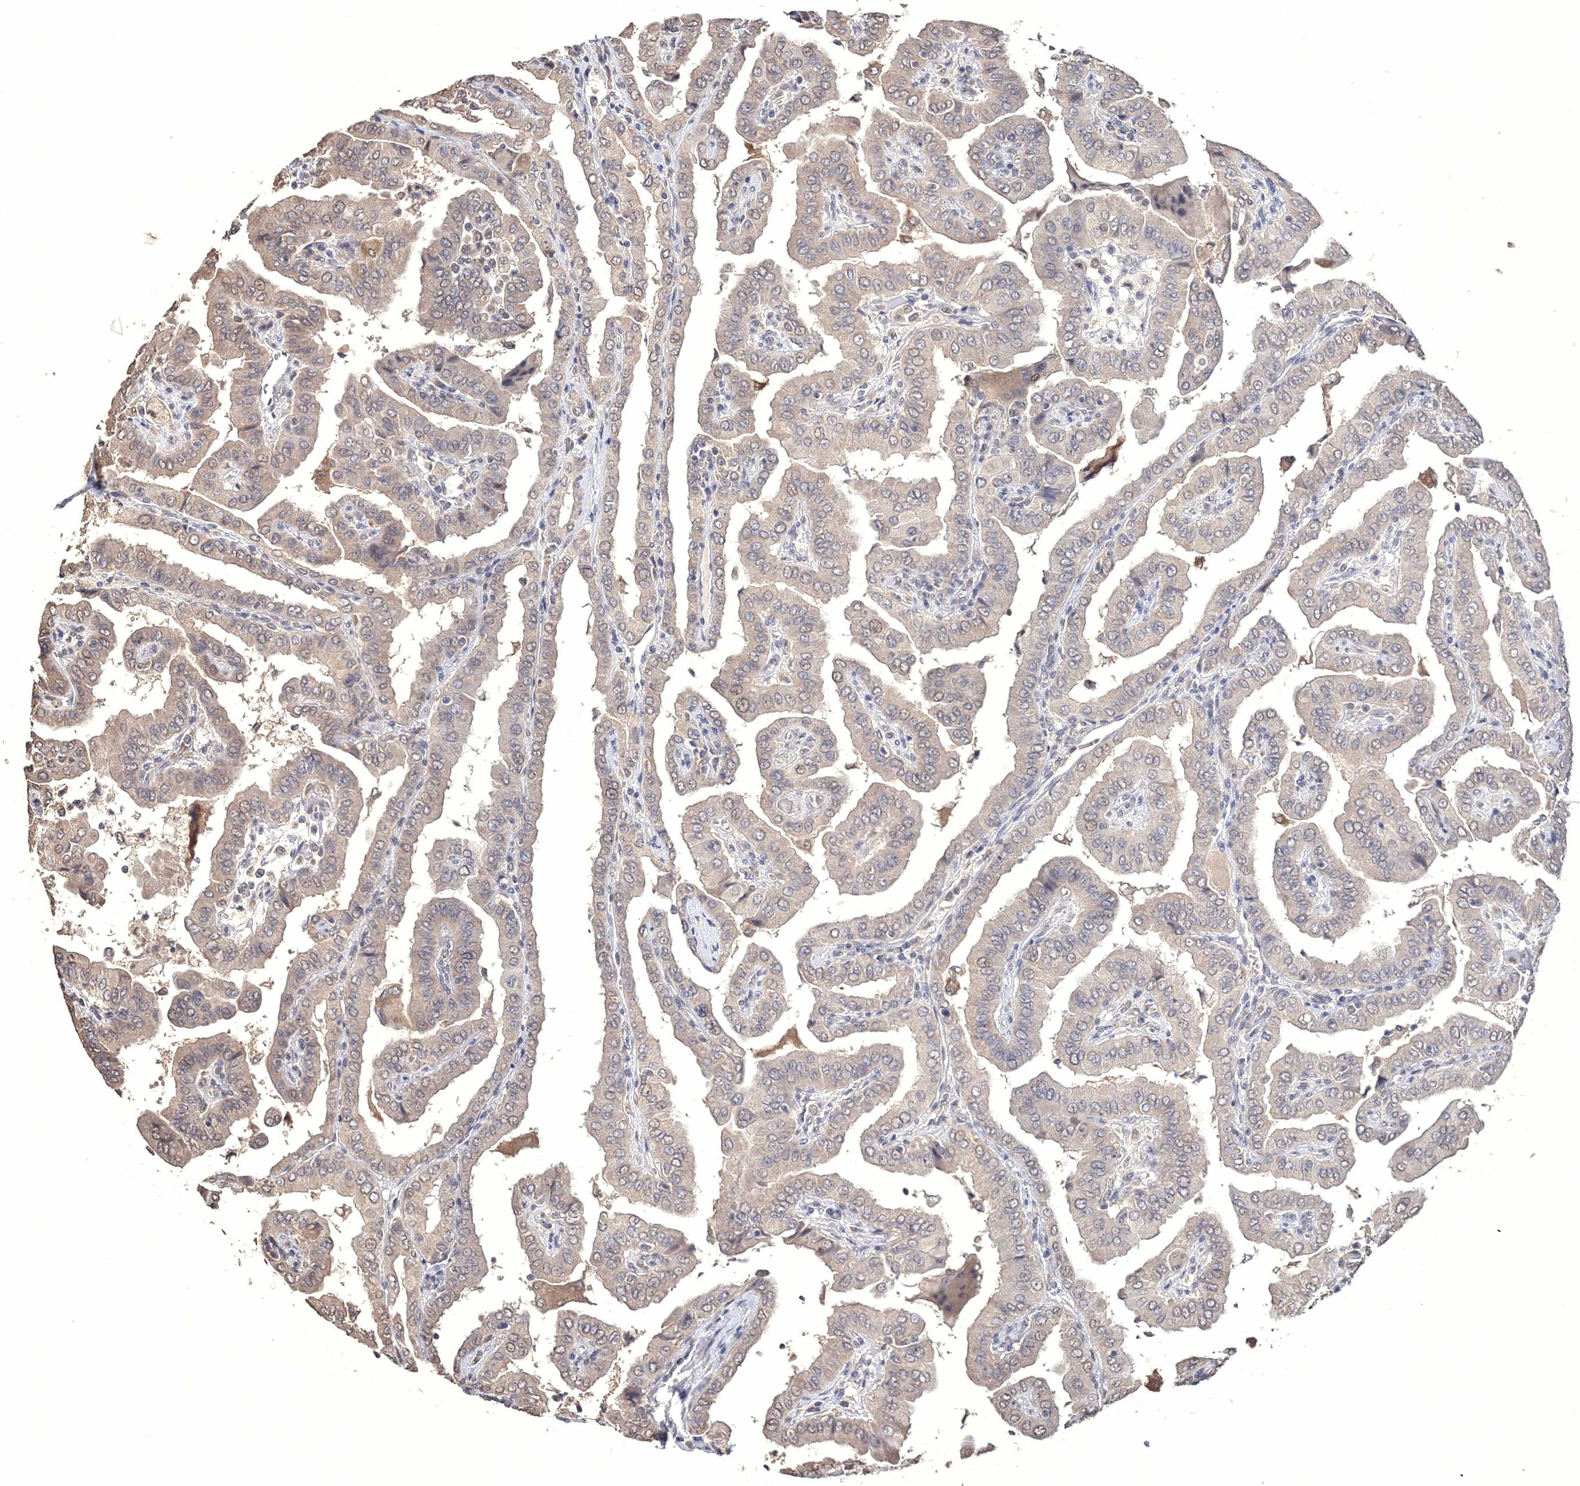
{"staining": {"intensity": "weak", "quantity": "25%-75%", "location": "nuclear"}, "tissue": "thyroid cancer", "cell_type": "Tumor cells", "image_type": "cancer", "snomed": [{"axis": "morphology", "description": "Papillary adenocarcinoma, NOS"}, {"axis": "topography", "description": "Thyroid gland"}], "caption": "Thyroid cancer (papillary adenocarcinoma) was stained to show a protein in brown. There is low levels of weak nuclear expression in about 25%-75% of tumor cells. Immunohistochemistry stains the protein of interest in brown and the nuclei are stained blue.", "gene": "GPN1", "patient": {"sex": "male", "age": 33}}